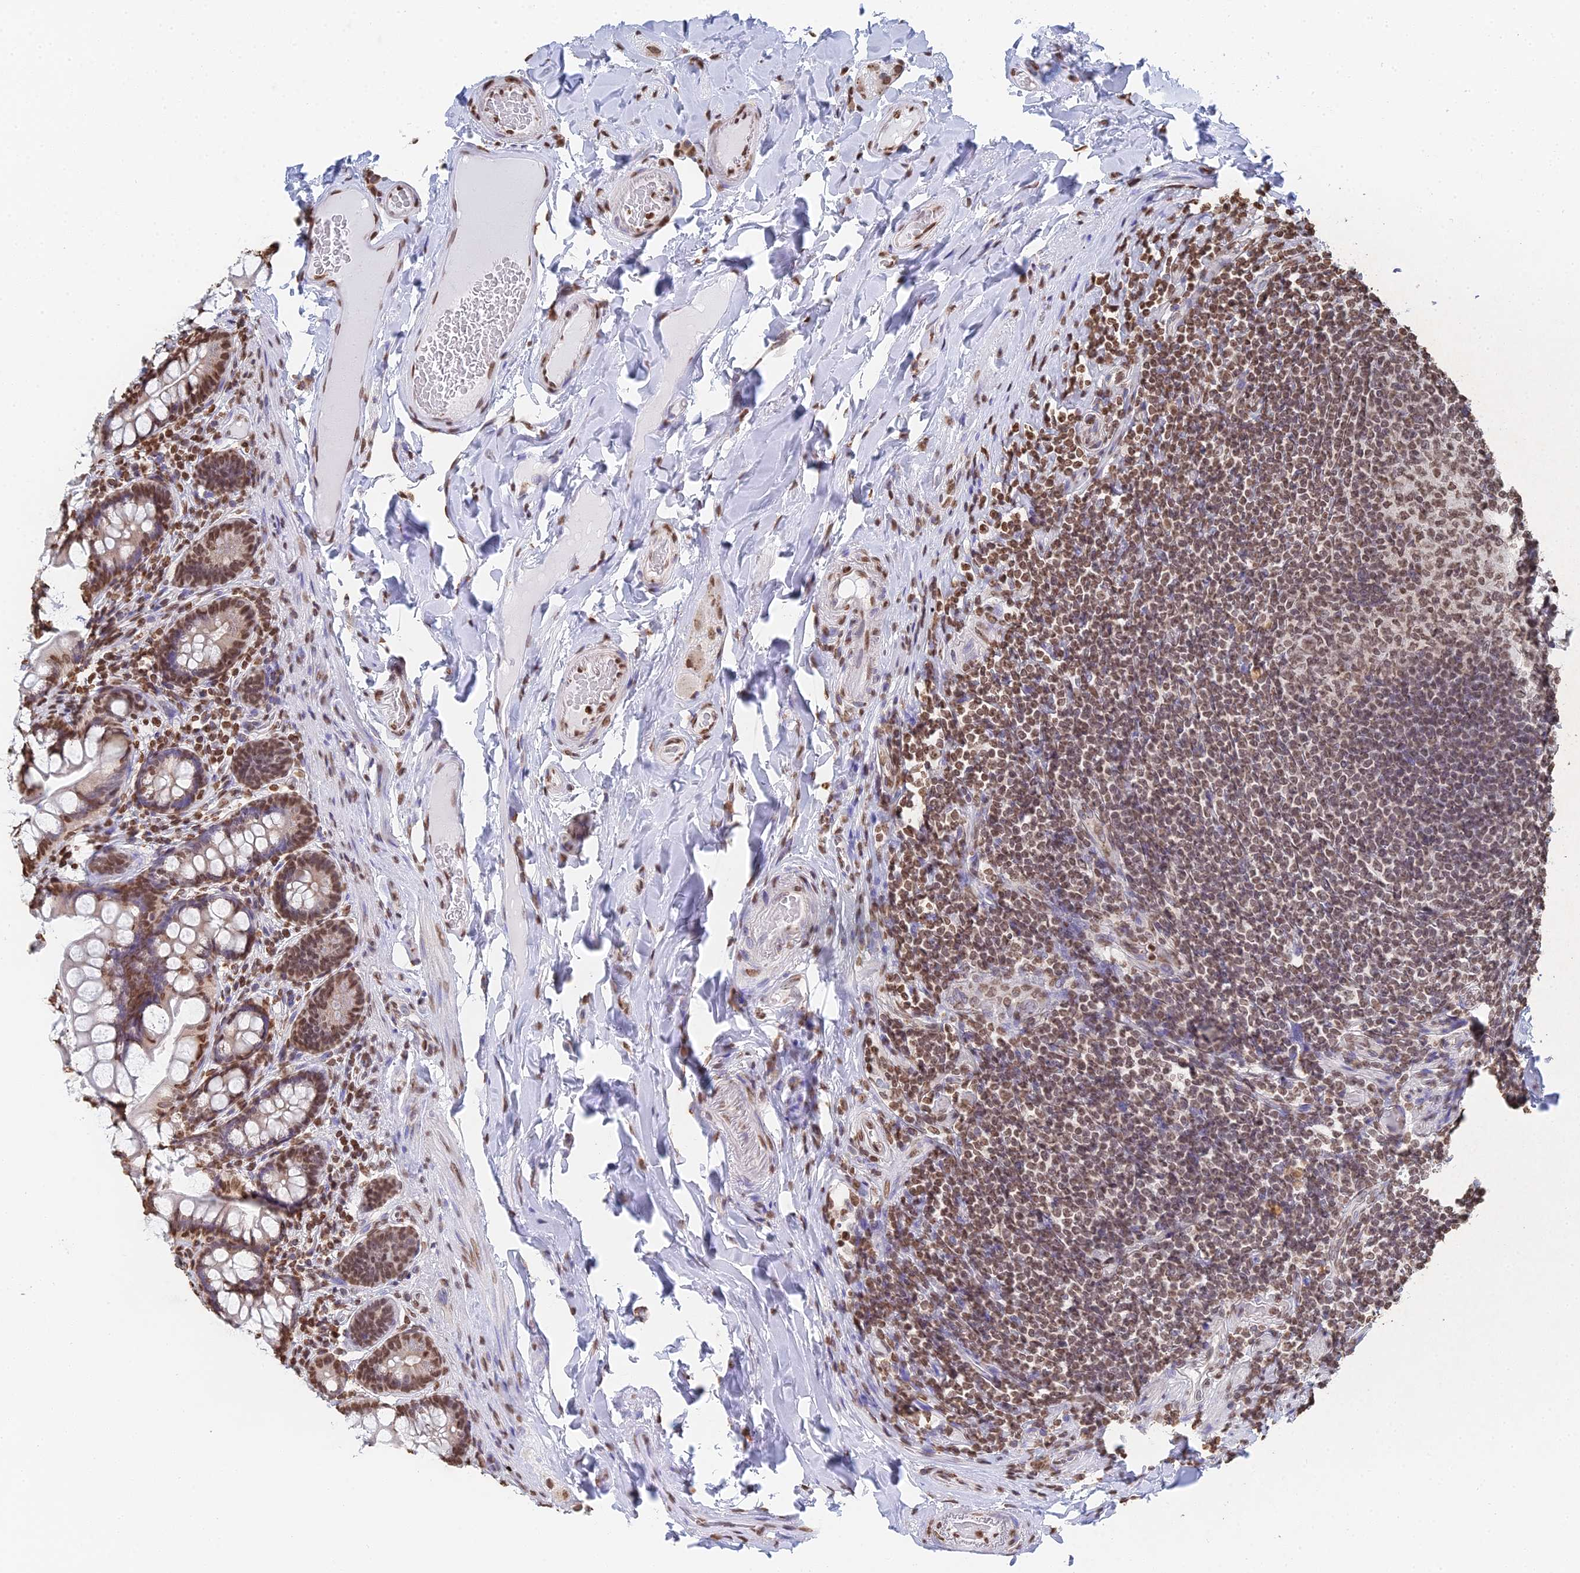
{"staining": {"intensity": "strong", "quantity": ">75%", "location": "nuclear"}, "tissue": "small intestine", "cell_type": "Glandular cells", "image_type": "normal", "snomed": [{"axis": "morphology", "description": "Normal tissue, NOS"}, {"axis": "topography", "description": "Small intestine"}], "caption": "The image shows immunohistochemical staining of normal small intestine. There is strong nuclear expression is present in about >75% of glandular cells.", "gene": "GBP3", "patient": {"sex": "male", "age": 70}}